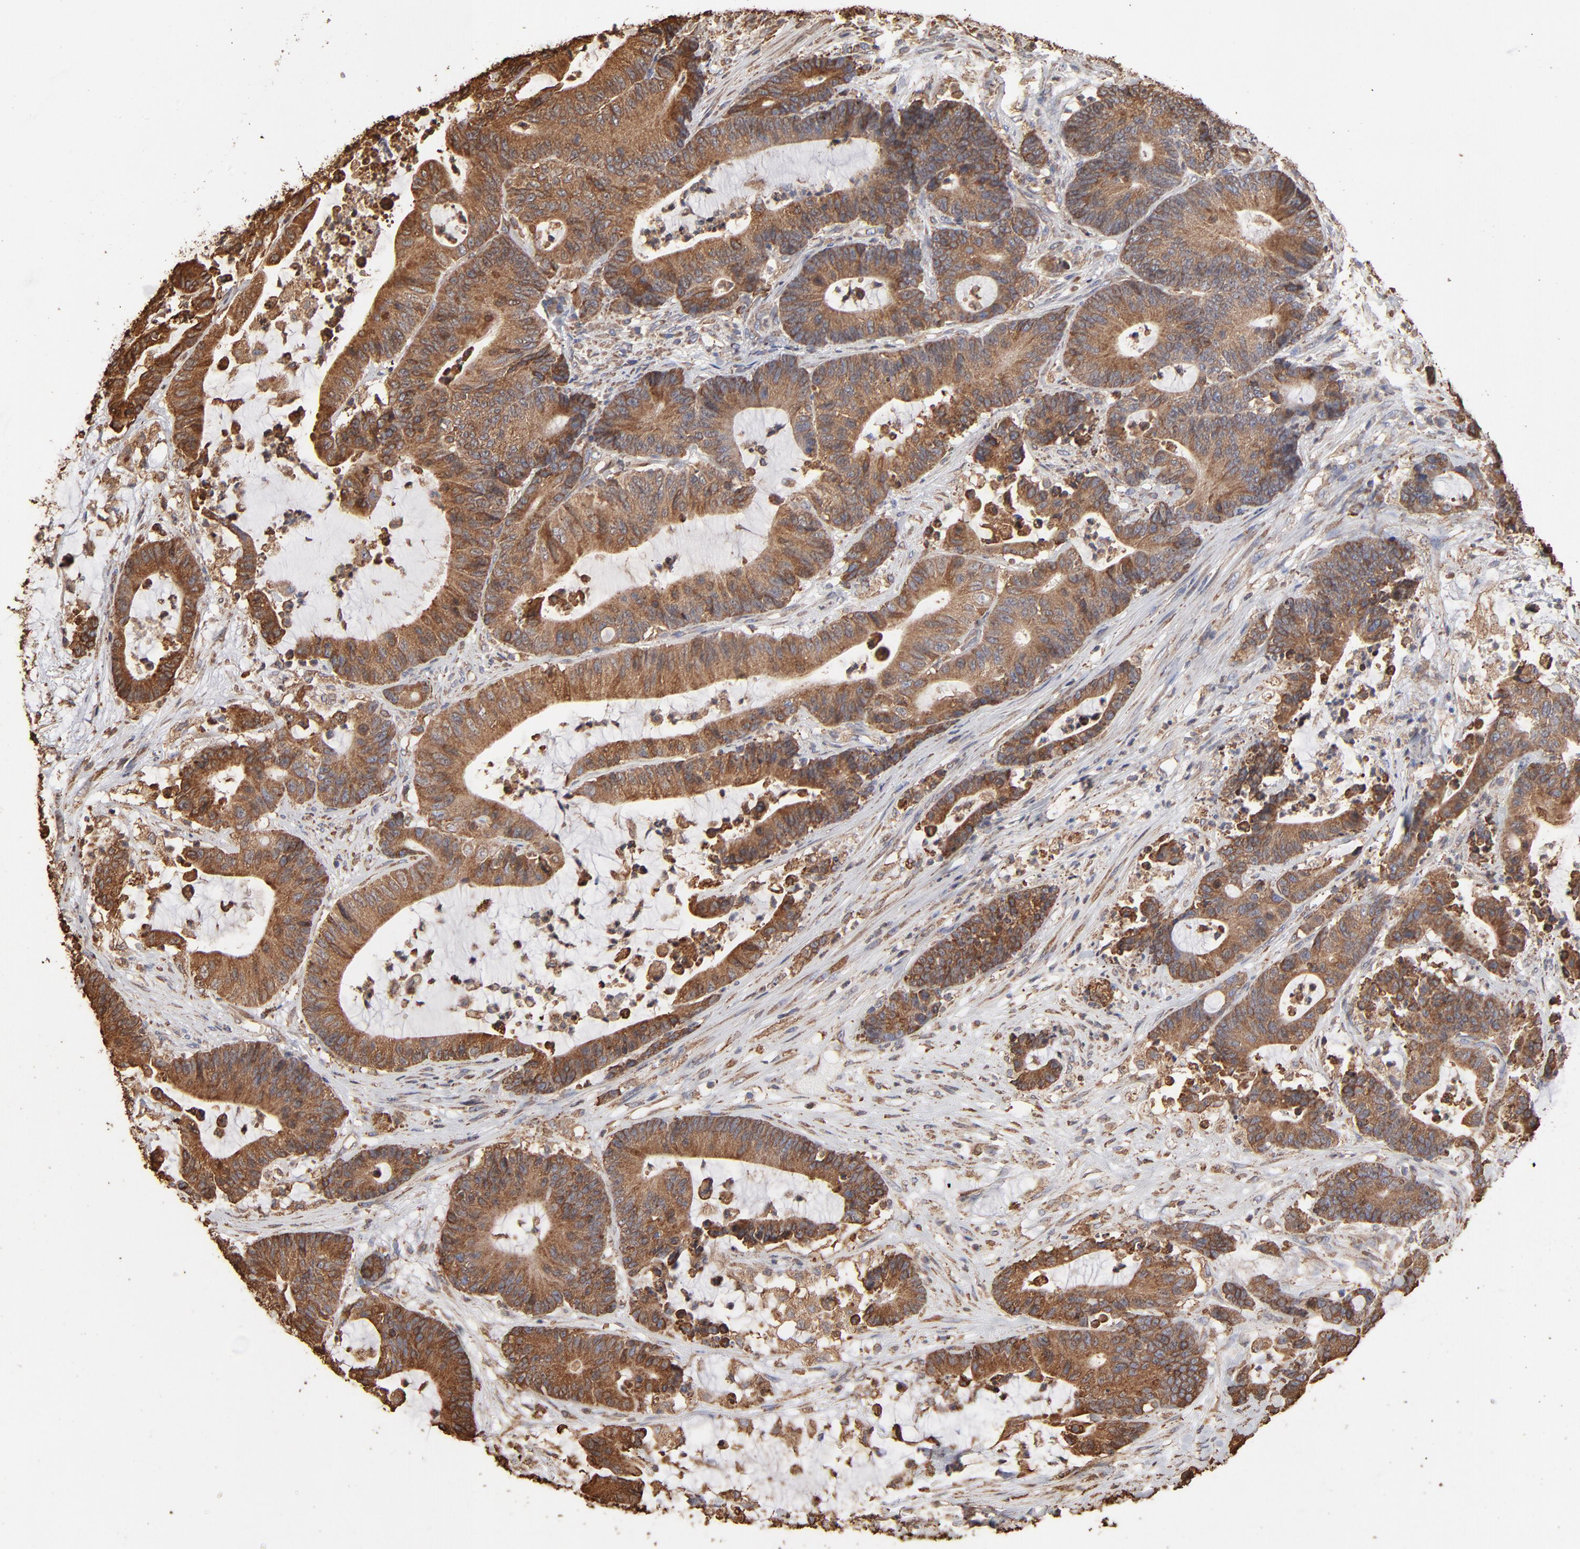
{"staining": {"intensity": "moderate", "quantity": ">75%", "location": "cytoplasmic/membranous"}, "tissue": "colorectal cancer", "cell_type": "Tumor cells", "image_type": "cancer", "snomed": [{"axis": "morphology", "description": "Adenocarcinoma, NOS"}, {"axis": "topography", "description": "Colon"}], "caption": "This histopathology image shows colorectal cancer stained with IHC to label a protein in brown. The cytoplasmic/membranous of tumor cells show moderate positivity for the protein. Nuclei are counter-stained blue.", "gene": "PDIA3", "patient": {"sex": "female", "age": 84}}